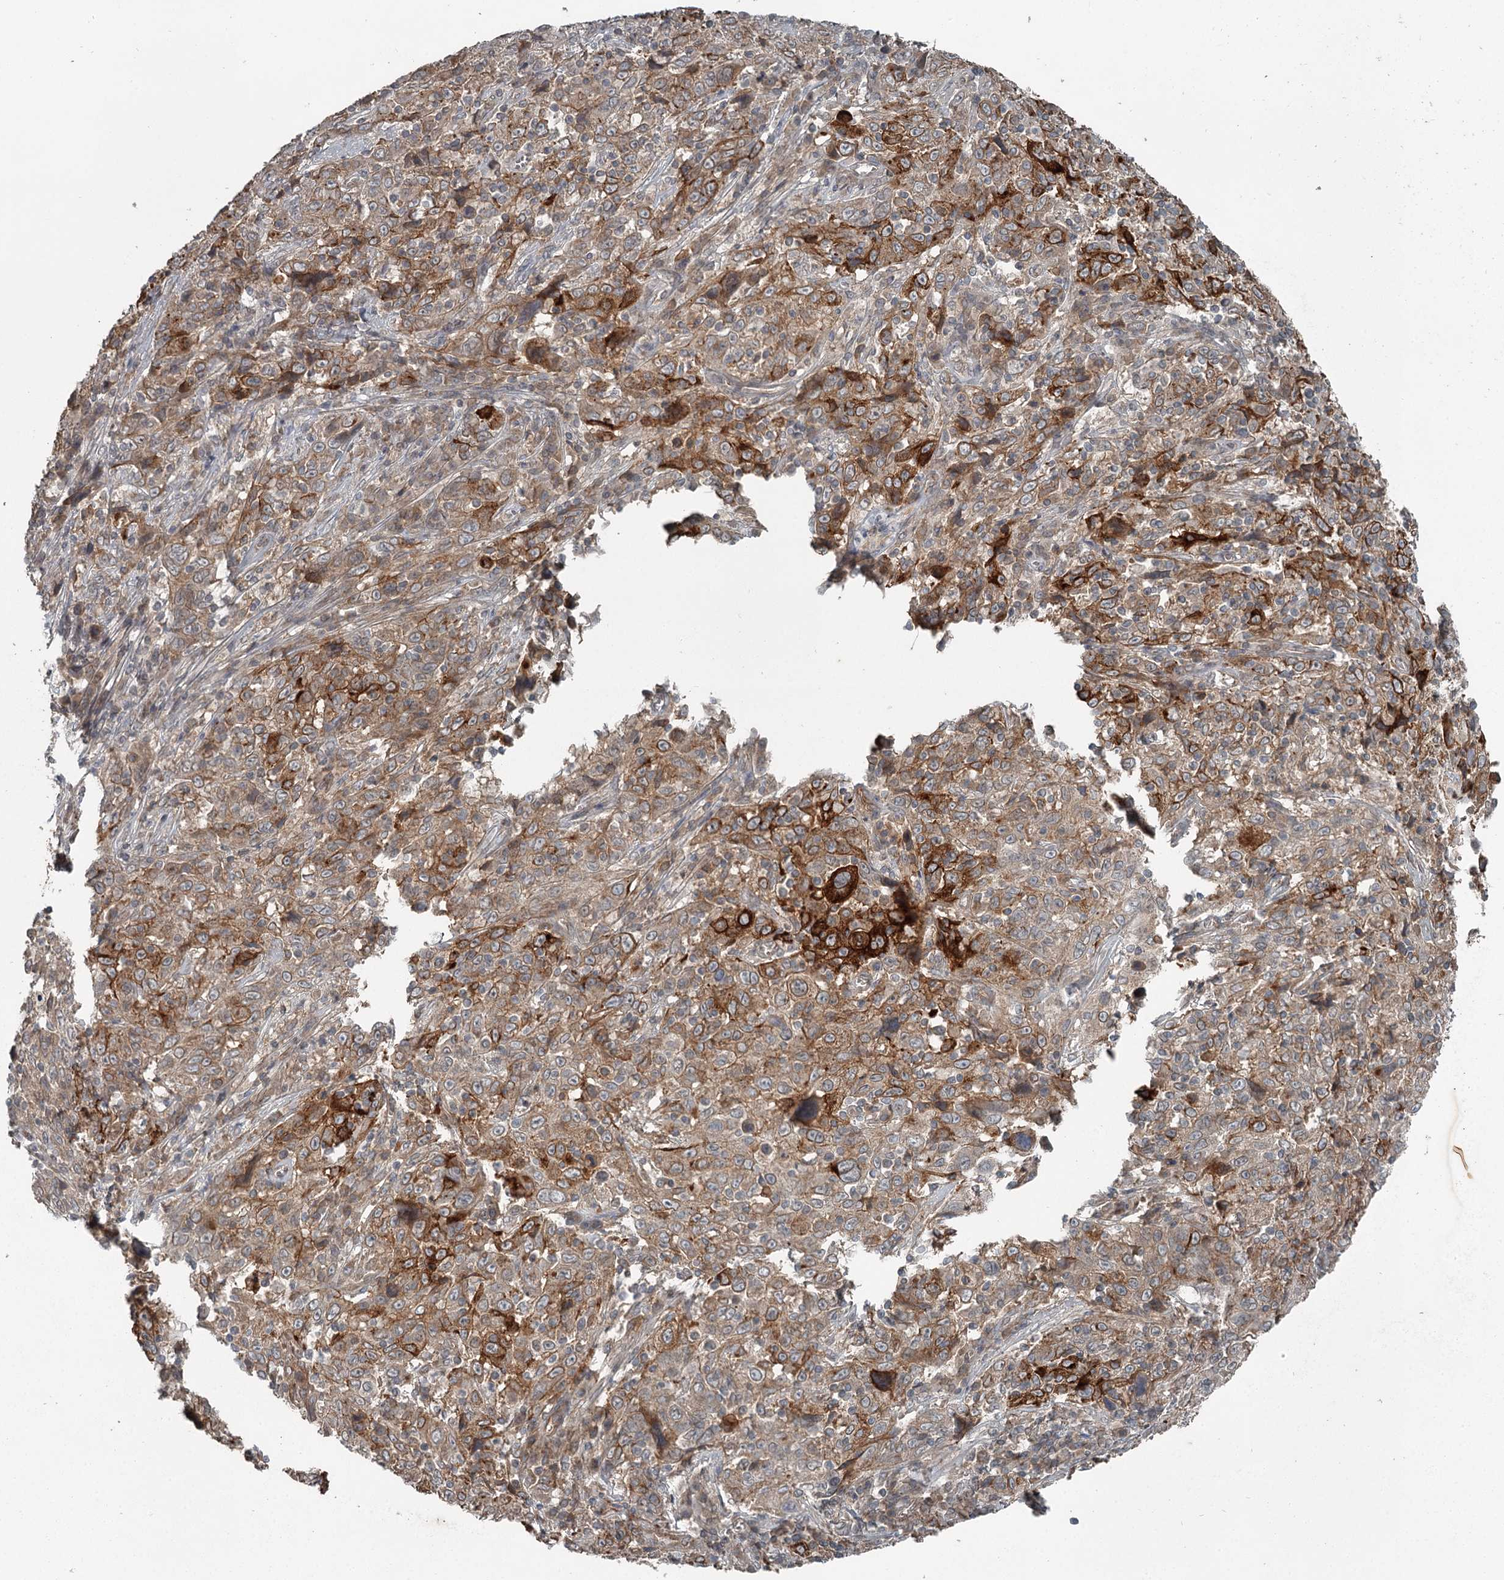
{"staining": {"intensity": "strong", "quantity": "25%-75%", "location": "cytoplasmic/membranous"}, "tissue": "cervical cancer", "cell_type": "Tumor cells", "image_type": "cancer", "snomed": [{"axis": "morphology", "description": "Squamous cell carcinoma, NOS"}, {"axis": "topography", "description": "Cervix"}], "caption": "Cervical squamous cell carcinoma tissue exhibits strong cytoplasmic/membranous positivity in approximately 25%-75% of tumor cells, visualized by immunohistochemistry.", "gene": "SLC39A8", "patient": {"sex": "female", "age": 46}}